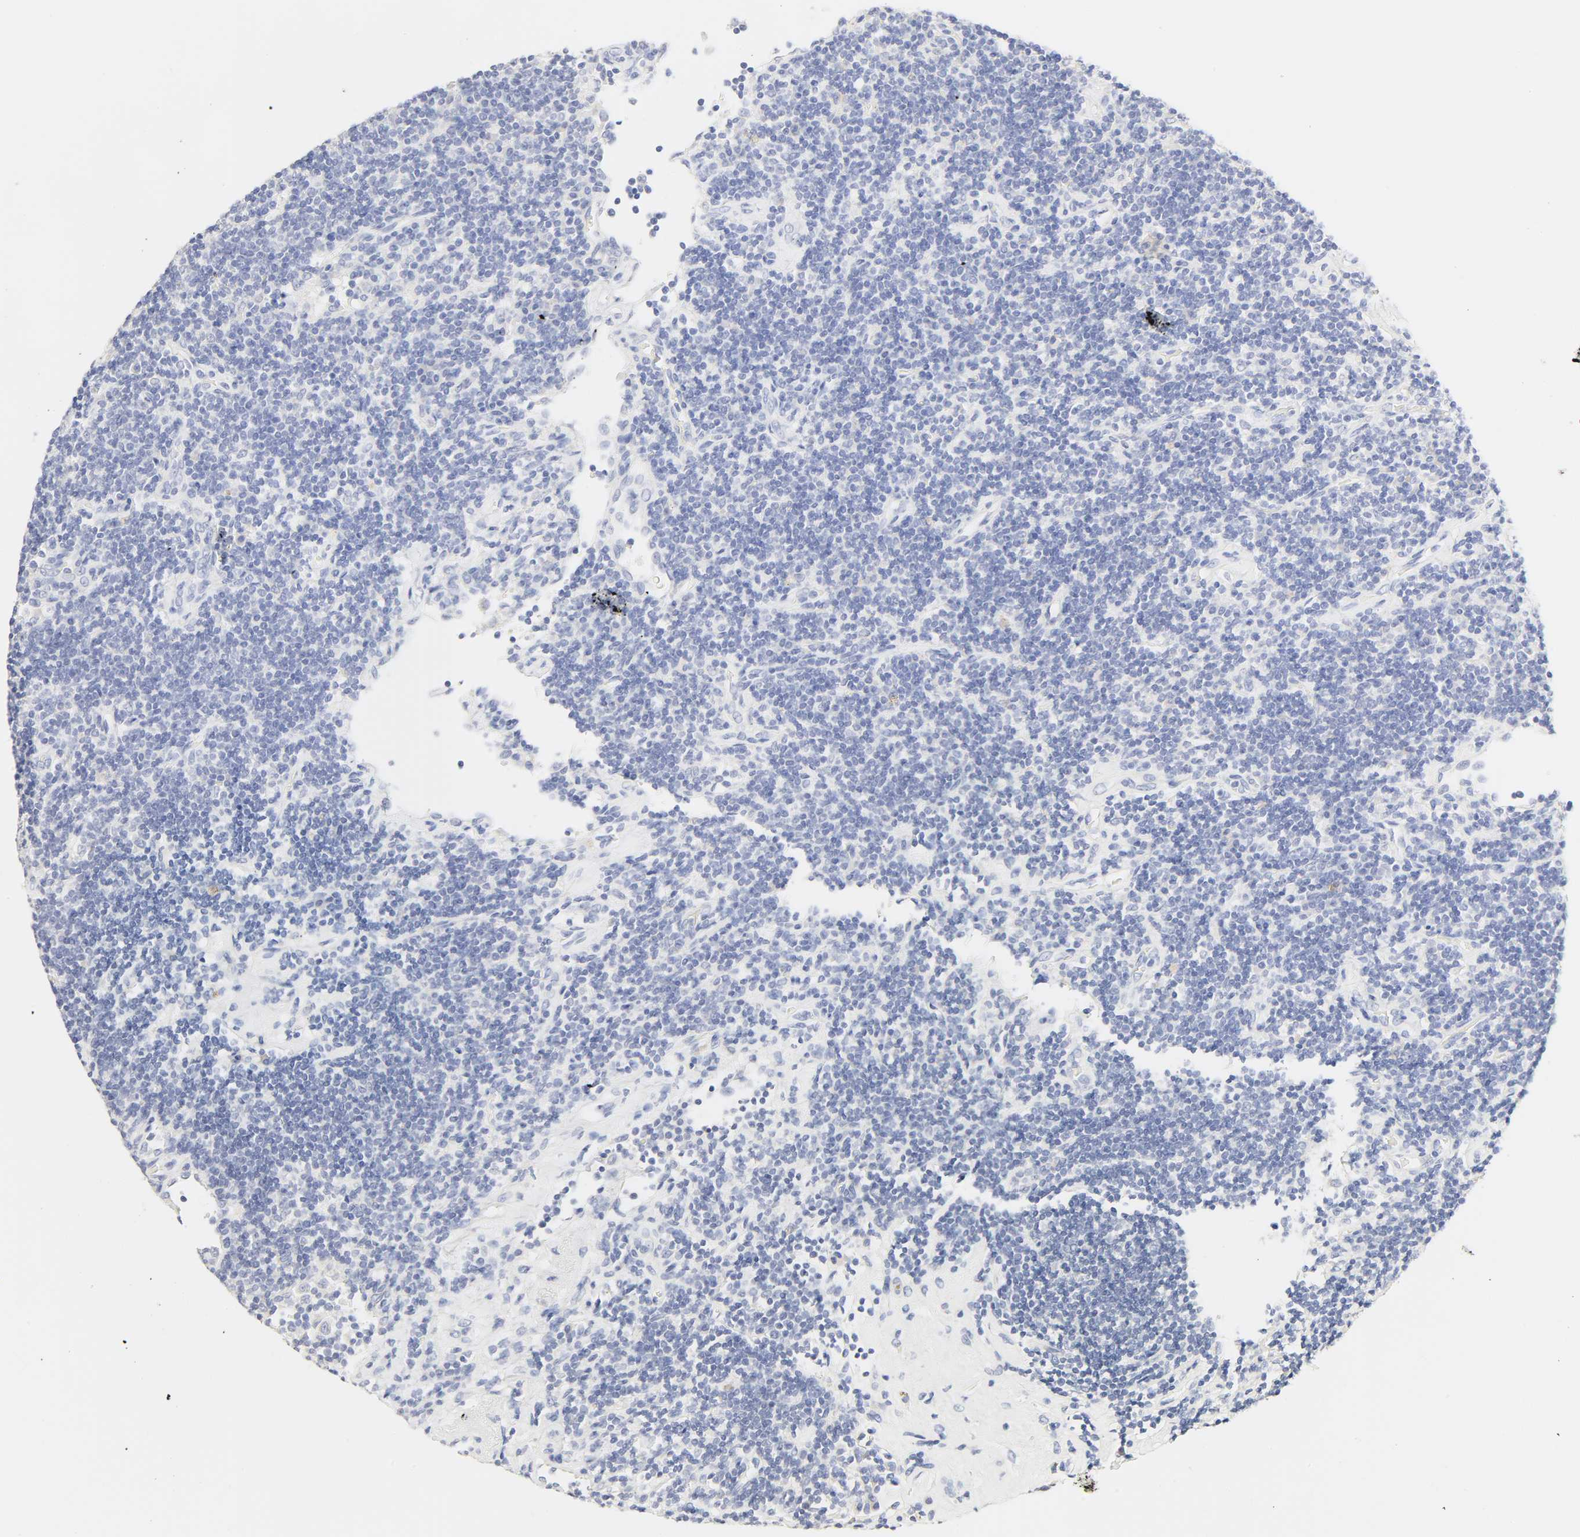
{"staining": {"intensity": "negative", "quantity": "none", "location": "none"}, "tissue": "lymphoma", "cell_type": "Tumor cells", "image_type": "cancer", "snomed": [{"axis": "morphology", "description": "Malignant lymphoma, non-Hodgkin's type, Low grade"}, {"axis": "topography", "description": "Lymph node"}], "caption": "DAB immunohistochemical staining of lymphoma reveals no significant staining in tumor cells. The staining is performed using DAB brown chromogen with nuclei counter-stained in using hematoxylin.", "gene": "SLCO1B3", "patient": {"sex": "male", "age": 70}}